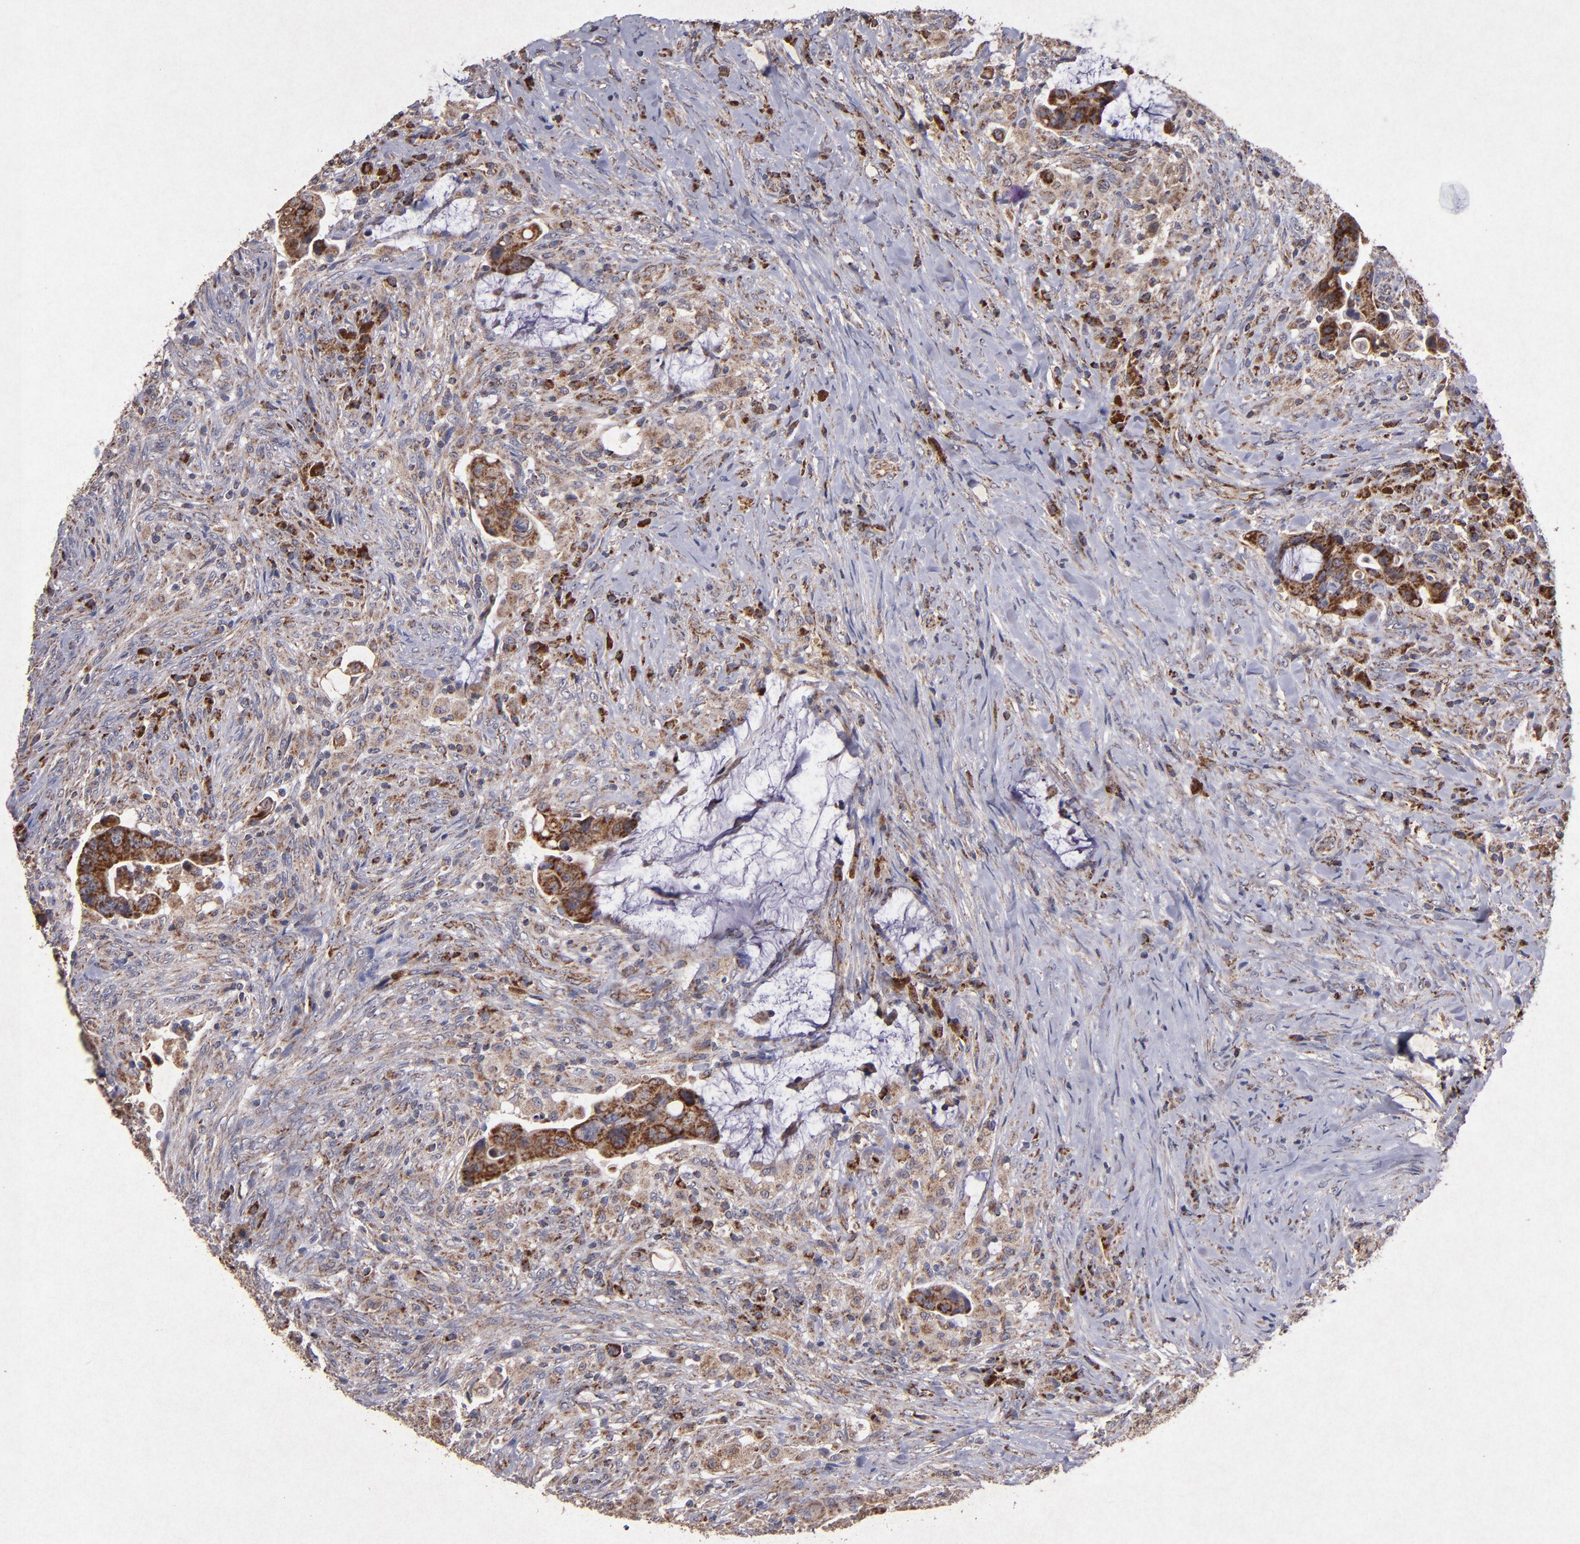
{"staining": {"intensity": "moderate", "quantity": ">75%", "location": "cytoplasmic/membranous"}, "tissue": "colorectal cancer", "cell_type": "Tumor cells", "image_type": "cancer", "snomed": [{"axis": "morphology", "description": "Adenocarcinoma, NOS"}, {"axis": "topography", "description": "Rectum"}], "caption": "Colorectal cancer was stained to show a protein in brown. There is medium levels of moderate cytoplasmic/membranous expression in approximately >75% of tumor cells. The staining is performed using DAB brown chromogen to label protein expression. The nuclei are counter-stained blue using hematoxylin.", "gene": "TIMM9", "patient": {"sex": "female", "age": 71}}